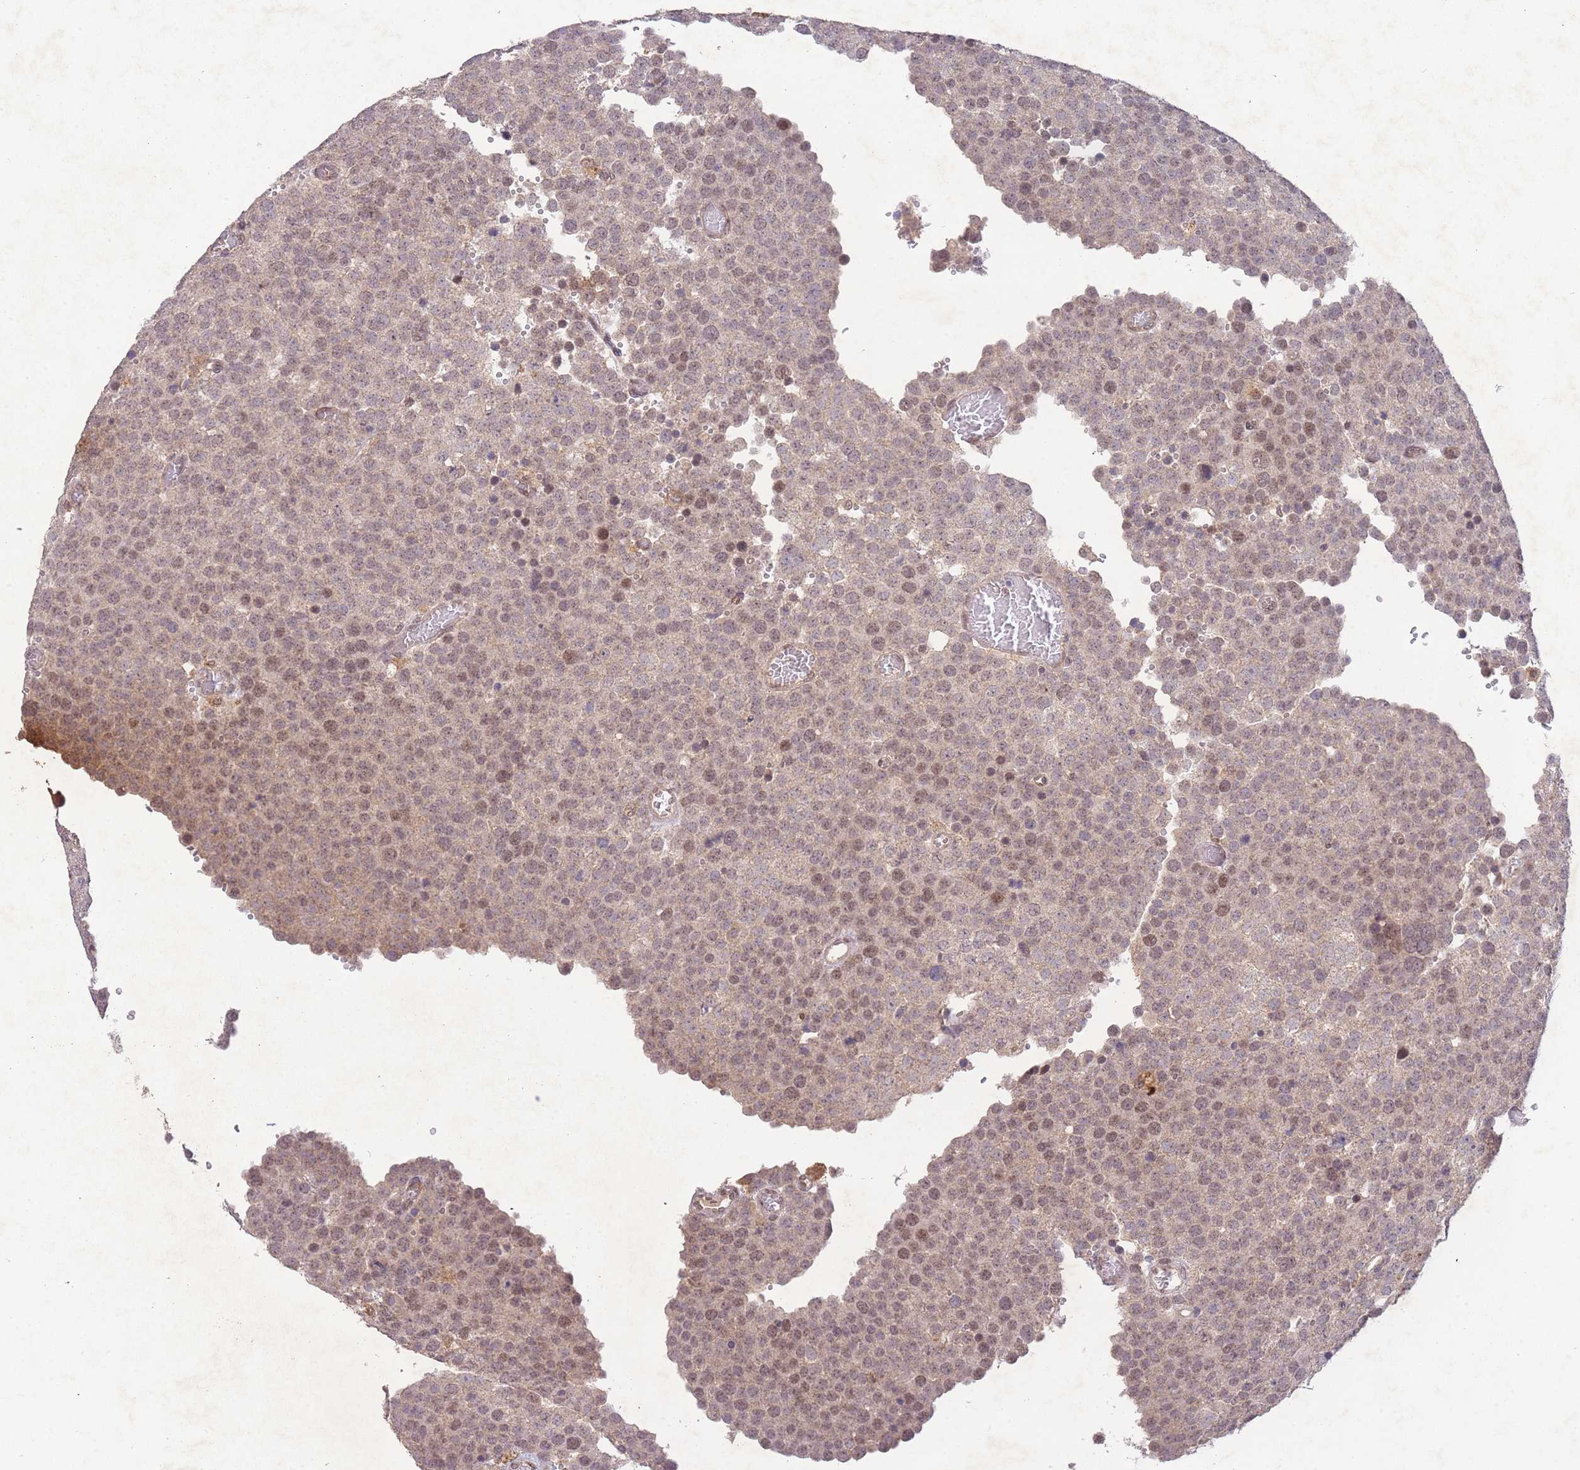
{"staining": {"intensity": "weak", "quantity": ">75%", "location": "nuclear"}, "tissue": "testis cancer", "cell_type": "Tumor cells", "image_type": "cancer", "snomed": [{"axis": "morphology", "description": "Normal tissue, NOS"}, {"axis": "morphology", "description": "Seminoma, NOS"}, {"axis": "topography", "description": "Testis"}], "caption": "Immunohistochemistry (DAB) staining of human seminoma (testis) demonstrates weak nuclear protein expression in approximately >75% of tumor cells.", "gene": "RNF144B", "patient": {"sex": "male", "age": 71}}